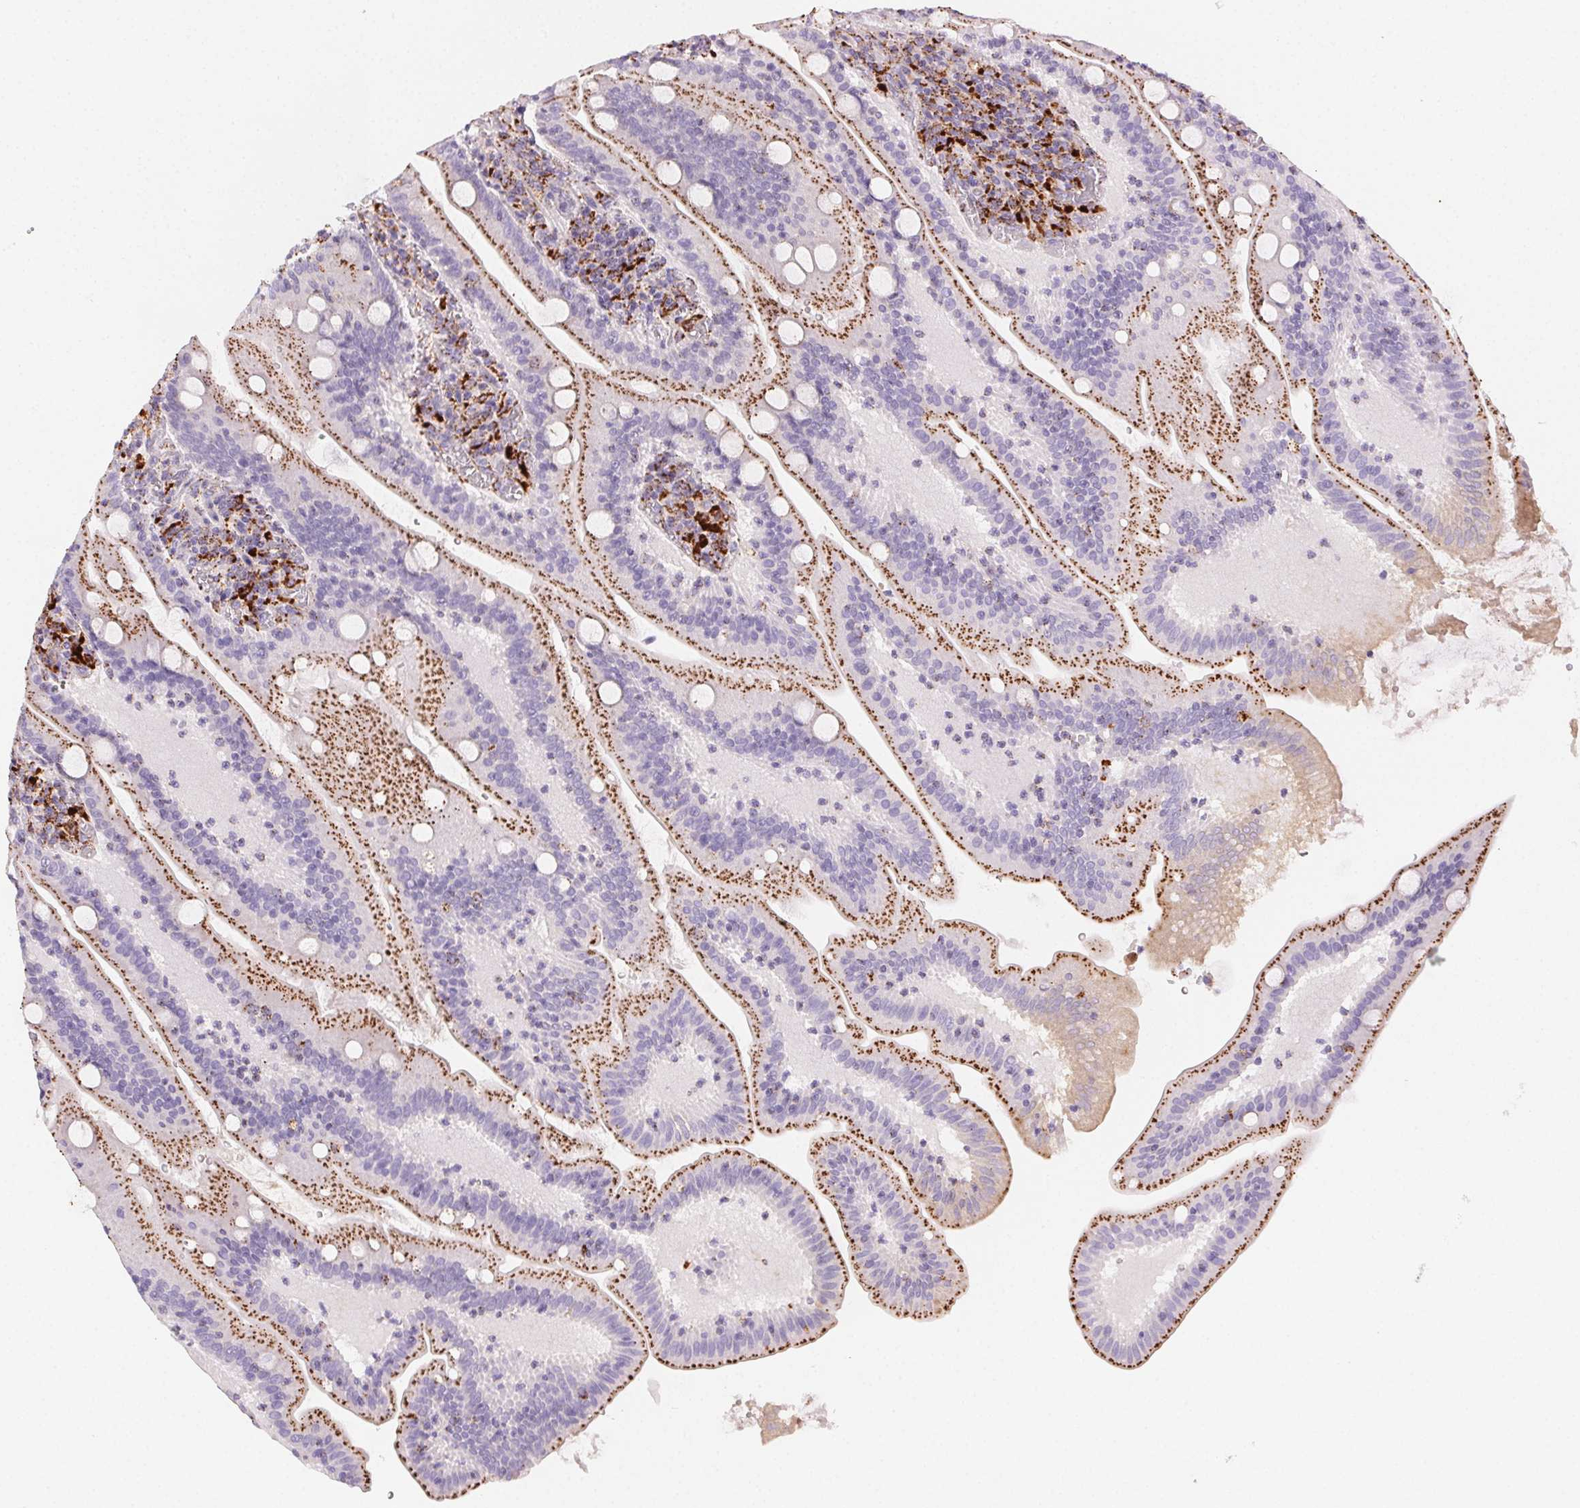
{"staining": {"intensity": "strong", "quantity": "25%-75%", "location": "cytoplasmic/membranous"}, "tissue": "small intestine", "cell_type": "Glandular cells", "image_type": "normal", "snomed": [{"axis": "morphology", "description": "Normal tissue, NOS"}, {"axis": "topography", "description": "Small intestine"}], "caption": "The photomicrograph reveals a brown stain indicating the presence of a protein in the cytoplasmic/membranous of glandular cells in small intestine.", "gene": "SCPEP1", "patient": {"sex": "male", "age": 37}}